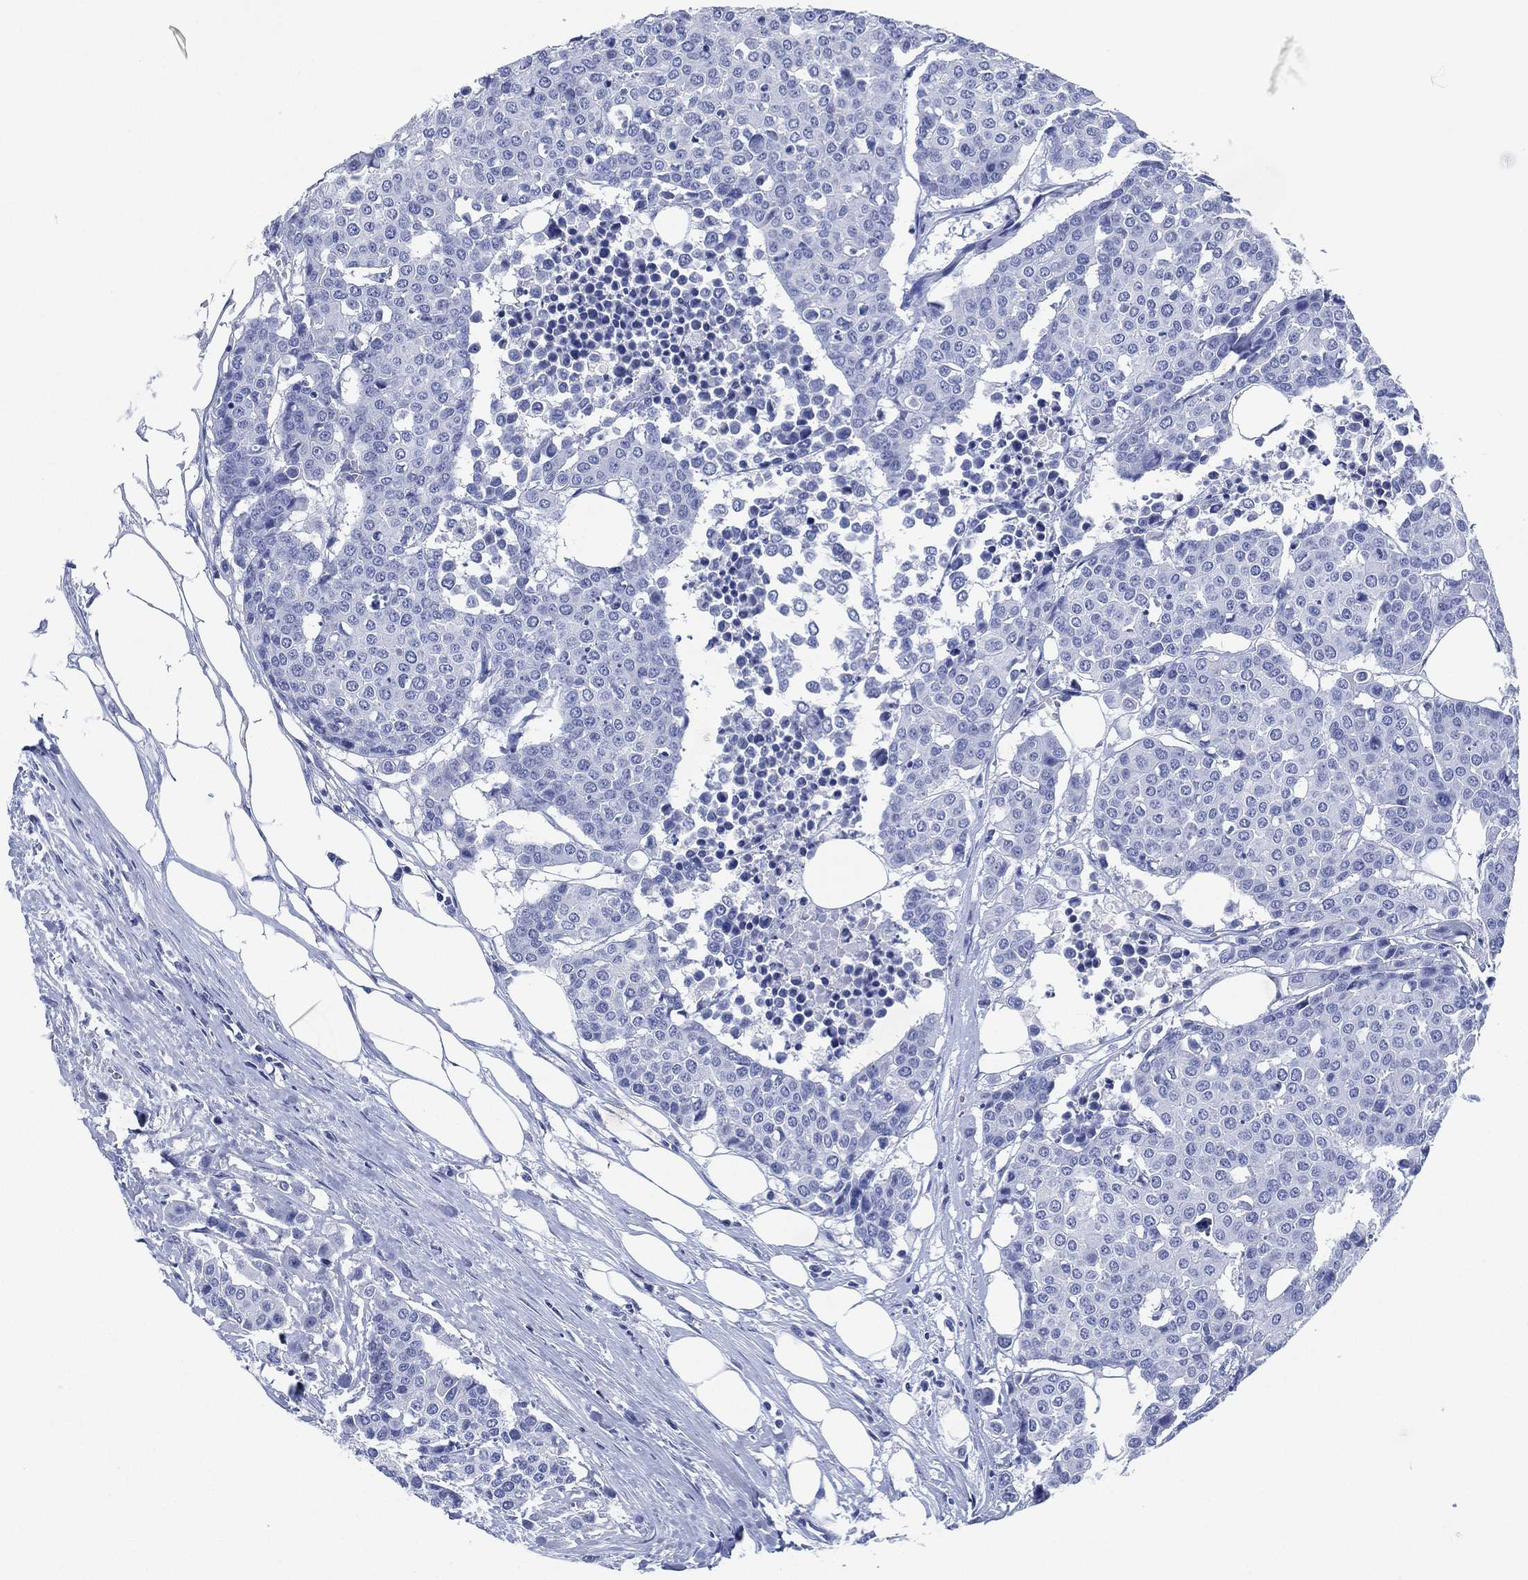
{"staining": {"intensity": "negative", "quantity": "none", "location": "none"}, "tissue": "carcinoid", "cell_type": "Tumor cells", "image_type": "cancer", "snomed": [{"axis": "morphology", "description": "Carcinoid, malignant, NOS"}, {"axis": "topography", "description": "Colon"}], "caption": "Immunohistochemistry (IHC) histopathology image of neoplastic tissue: human malignant carcinoid stained with DAB (3,3'-diaminobenzidine) demonstrates no significant protein staining in tumor cells.", "gene": "SIGLECL1", "patient": {"sex": "male", "age": 81}}